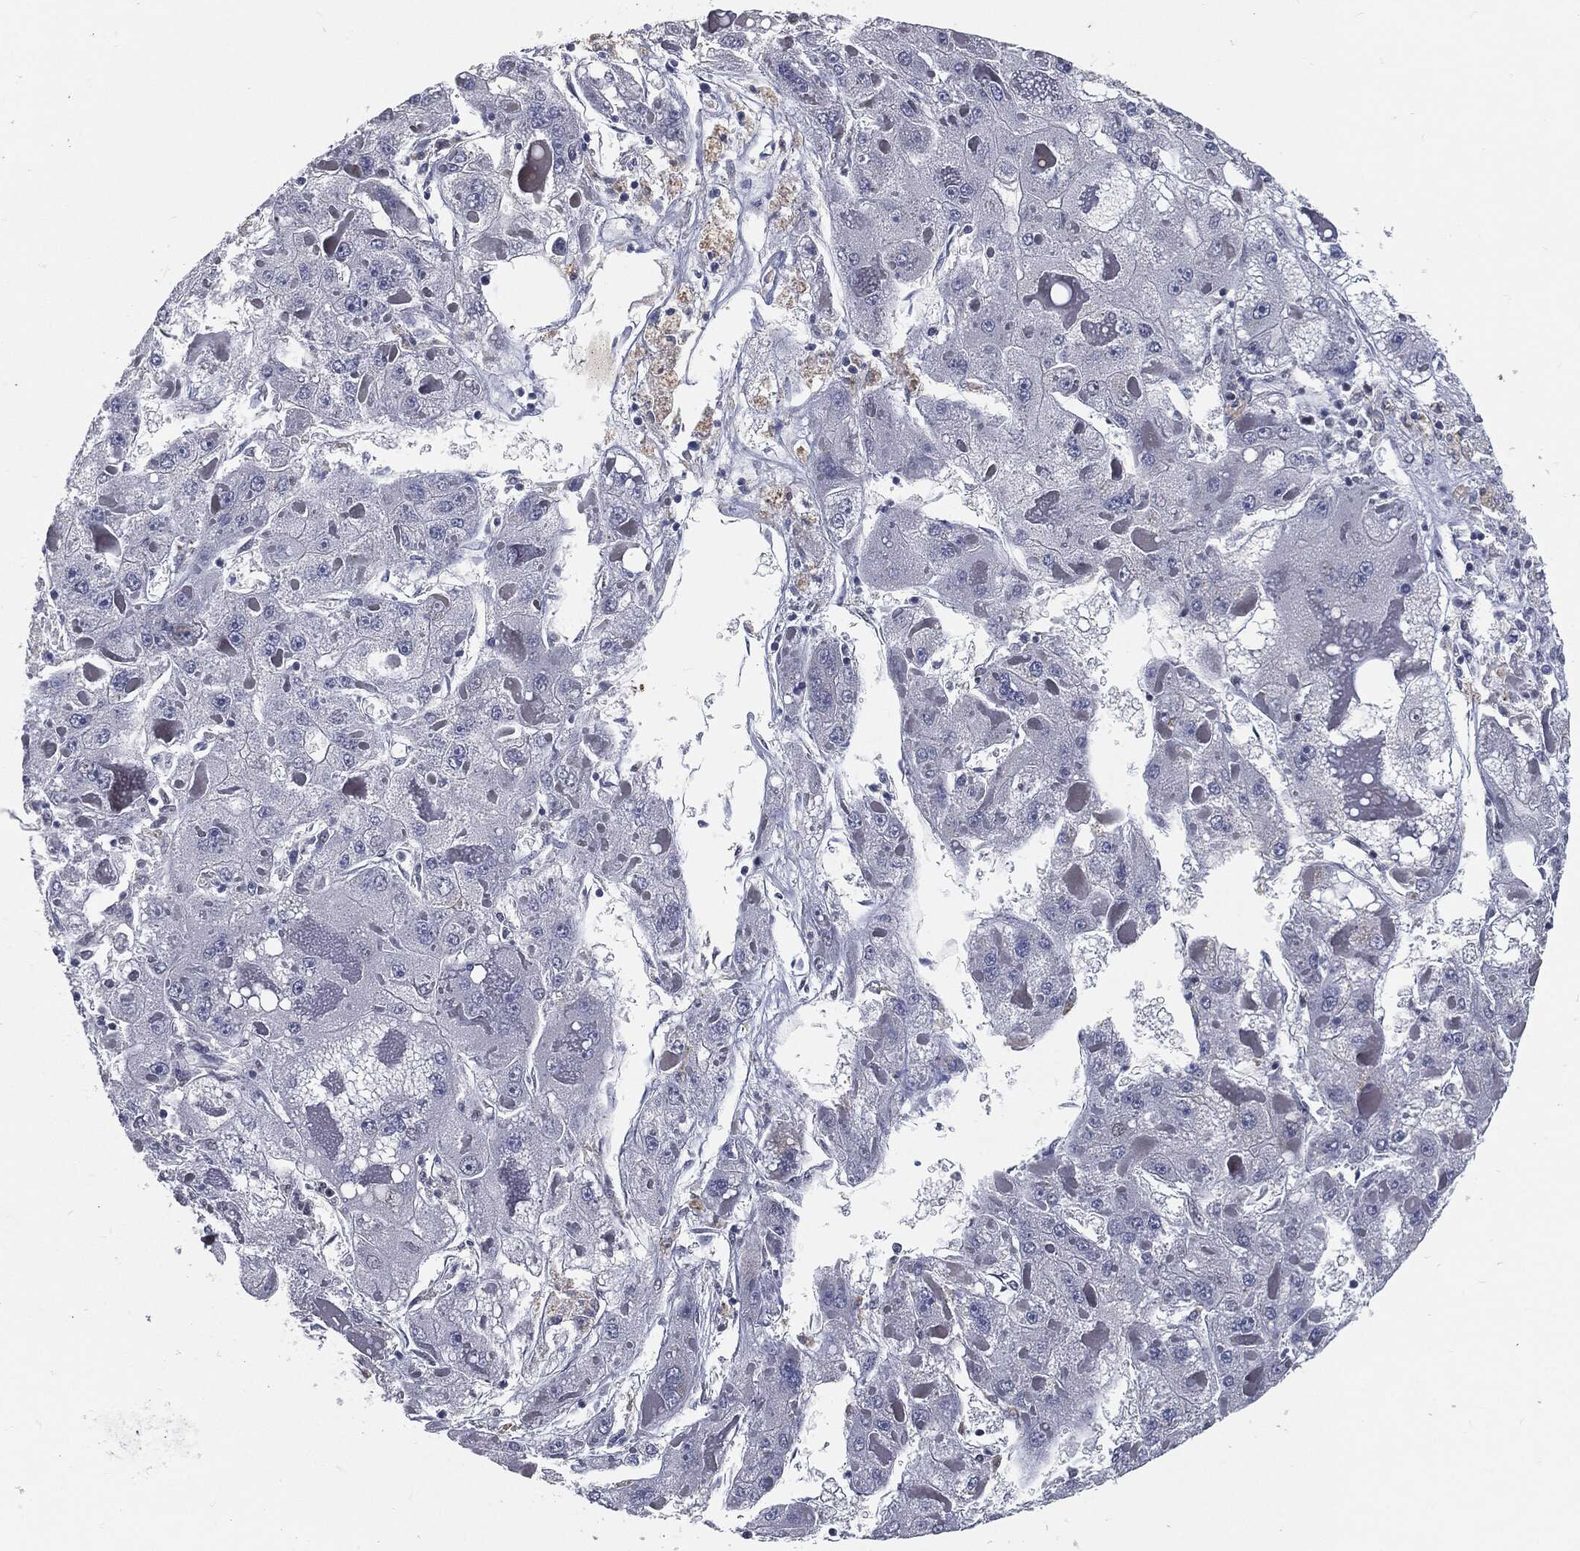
{"staining": {"intensity": "negative", "quantity": "none", "location": "none"}, "tissue": "liver cancer", "cell_type": "Tumor cells", "image_type": "cancer", "snomed": [{"axis": "morphology", "description": "Carcinoma, Hepatocellular, NOS"}, {"axis": "topography", "description": "Liver"}], "caption": "This is an immunohistochemistry image of human liver cancer (hepatocellular carcinoma). There is no expression in tumor cells.", "gene": "ANXA1", "patient": {"sex": "female", "age": 73}}